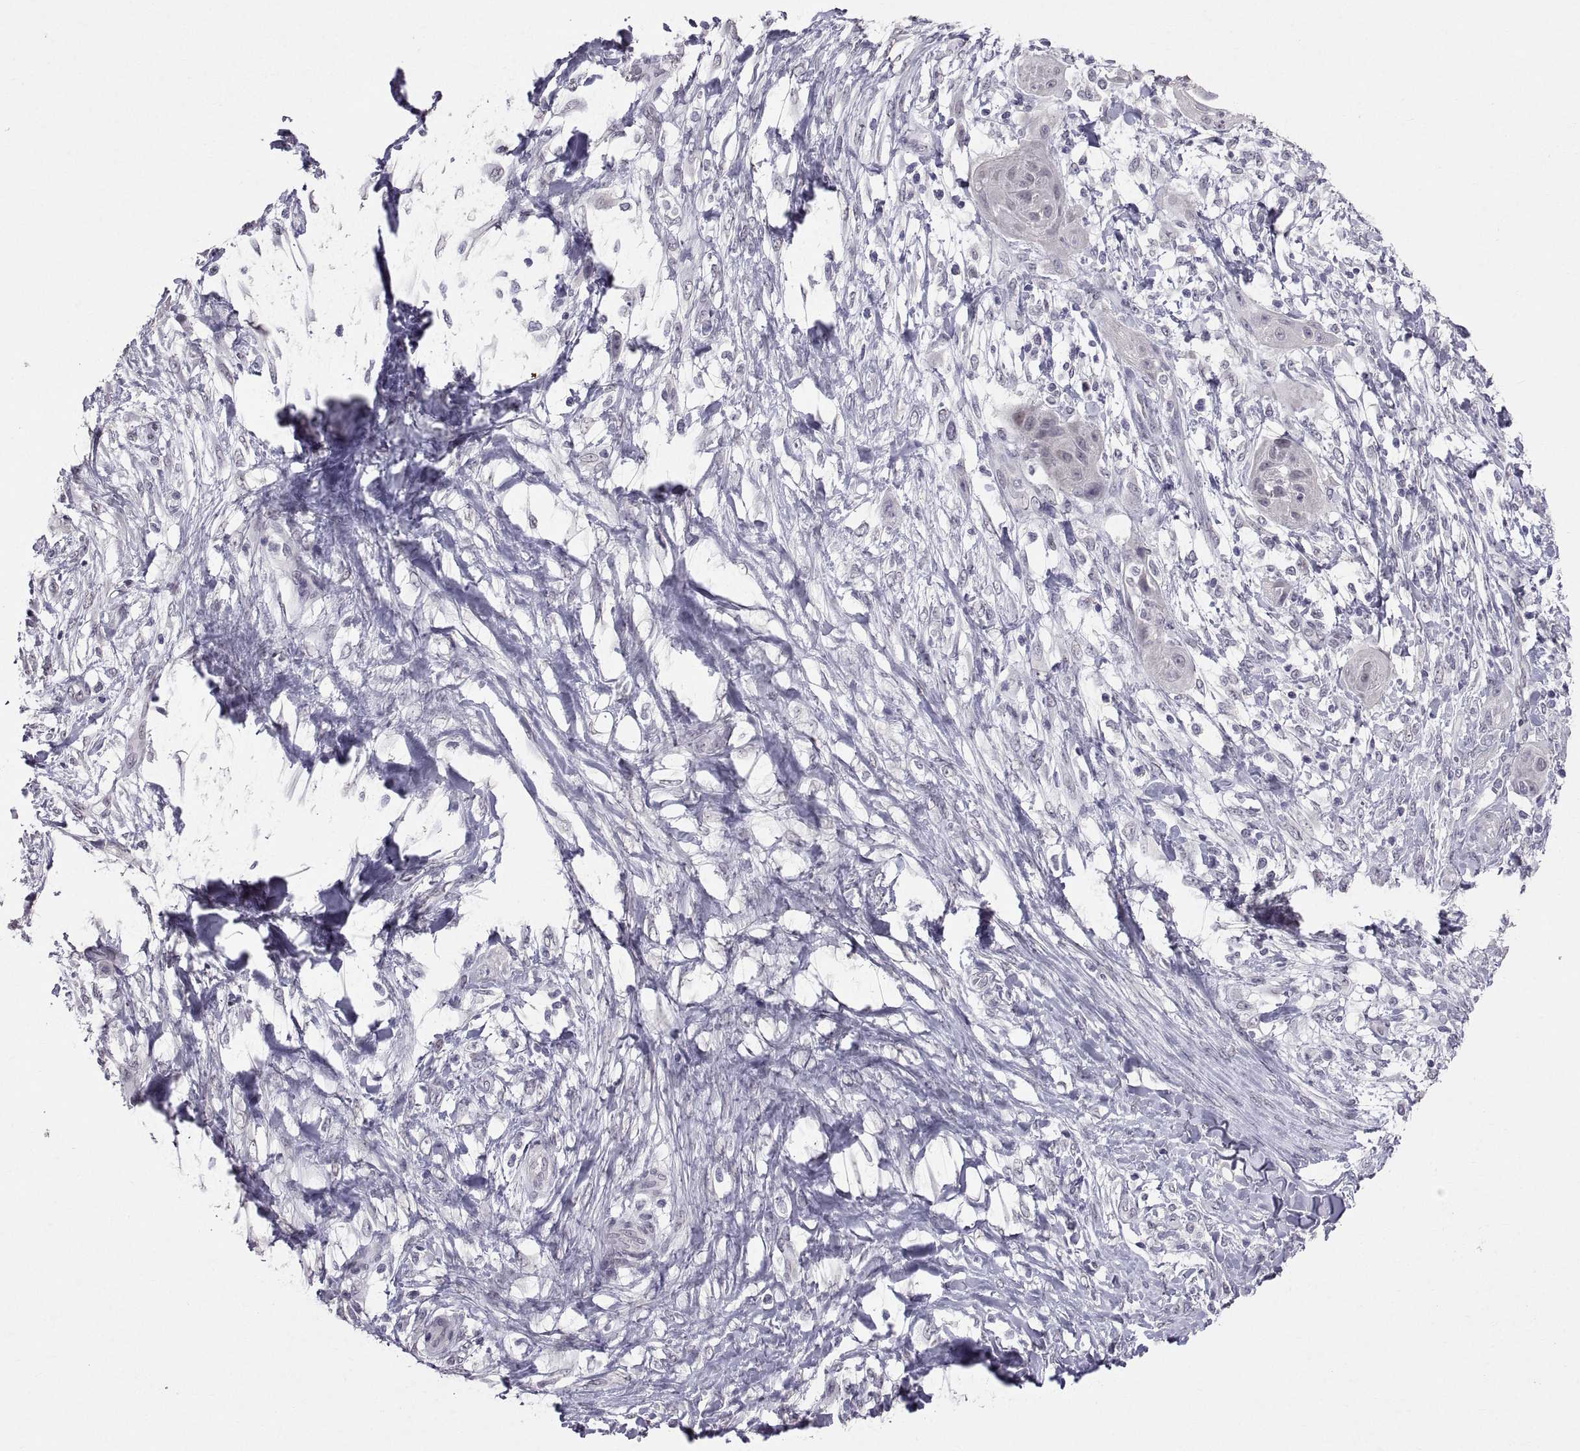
{"staining": {"intensity": "negative", "quantity": "none", "location": "none"}, "tissue": "skin cancer", "cell_type": "Tumor cells", "image_type": "cancer", "snomed": [{"axis": "morphology", "description": "Squamous cell carcinoma, NOS"}, {"axis": "topography", "description": "Skin"}], "caption": "DAB (3,3'-diaminobenzidine) immunohistochemical staining of human skin squamous cell carcinoma reveals no significant expression in tumor cells.", "gene": "KRT77", "patient": {"sex": "male", "age": 62}}